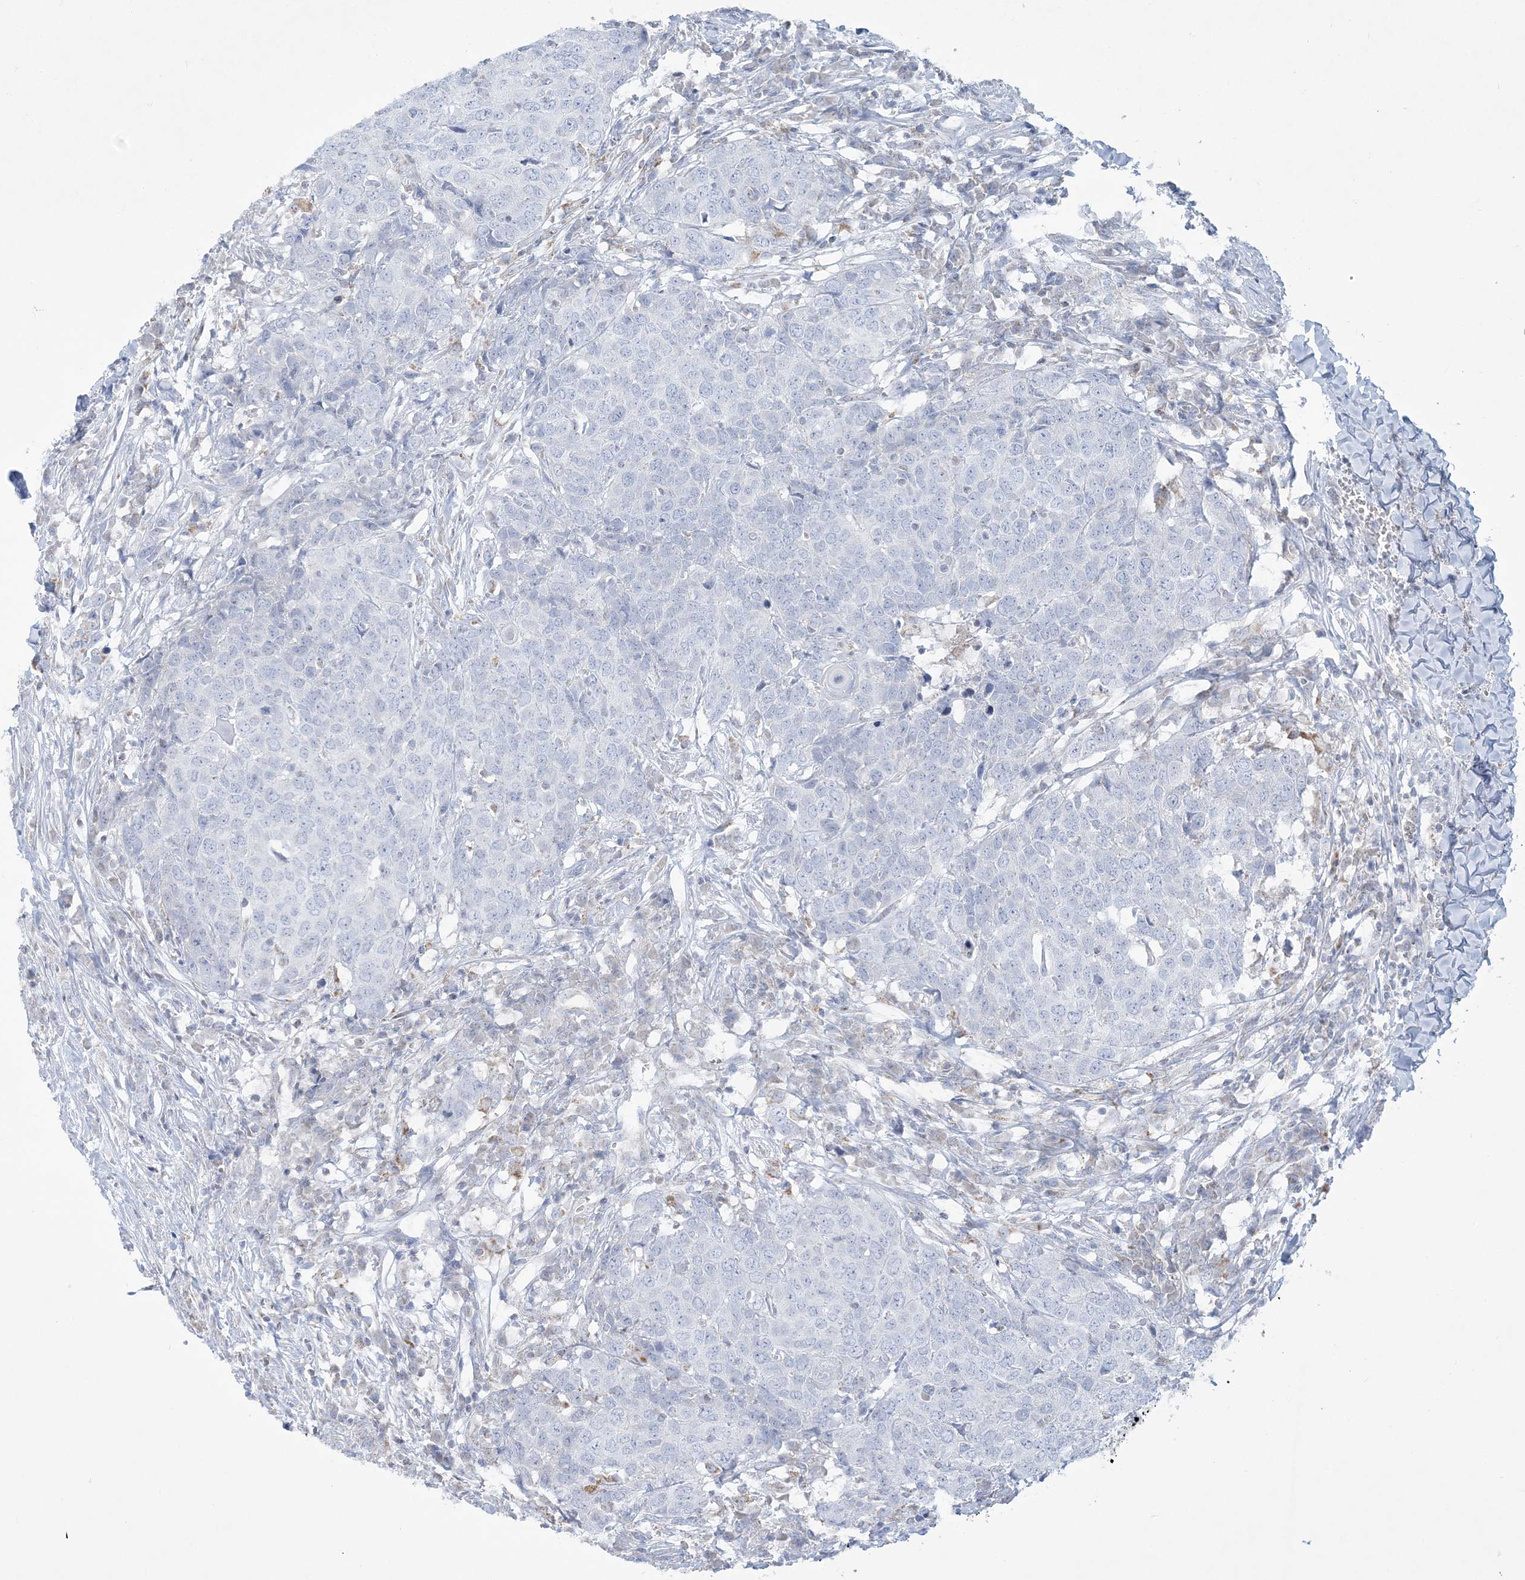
{"staining": {"intensity": "negative", "quantity": "none", "location": "none"}, "tissue": "head and neck cancer", "cell_type": "Tumor cells", "image_type": "cancer", "snomed": [{"axis": "morphology", "description": "Squamous cell carcinoma, NOS"}, {"axis": "topography", "description": "Head-Neck"}], "caption": "Immunohistochemical staining of human head and neck cancer demonstrates no significant positivity in tumor cells.", "gene": "TBC1D7", "patient": {"sex": "male", "age": 66}}